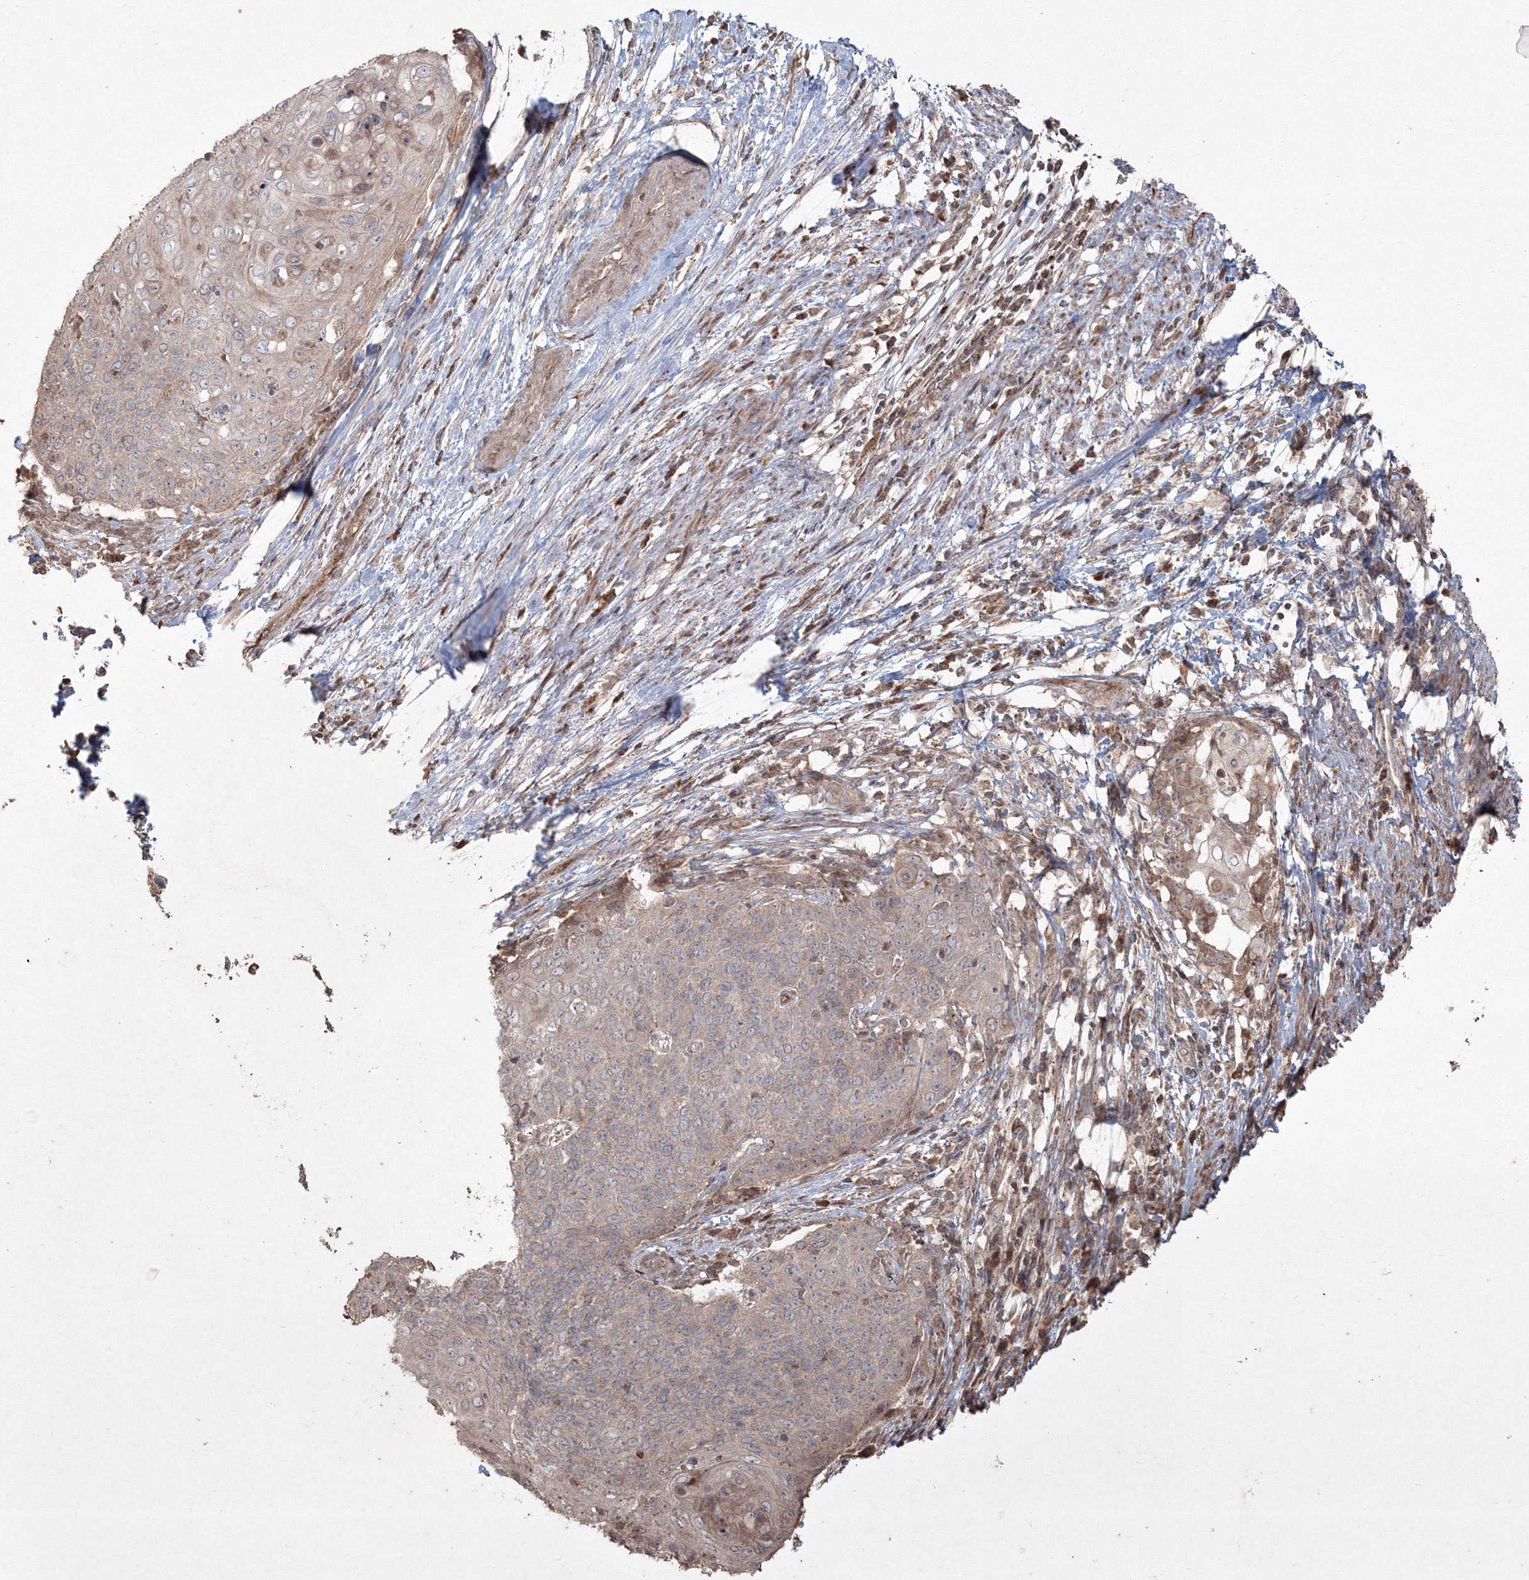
{"staining": {"intensity": "weak", "quantity": "25%-75%", "location": "cytoplasmic/membranous"}, "tissue": "cervical cancer", "cell_type": "Tumor cells", "image_type": "cancer", "snomed": [{"axis": "morphology", "description": "Squamous cell carcinoma, NOS"}, {"axis": "topography", "description": "Cervix"}], "caption": "High-power microscopy captured an immunohistochemistry histopathology image of cervical cancer (squamous cell carcinoma), revealing weak cytoplasmic/membranous staining in about 25%-75% of tumor cells.", "gene": "ANAPC16", "patient": {"sex": "female", "age": 39}}